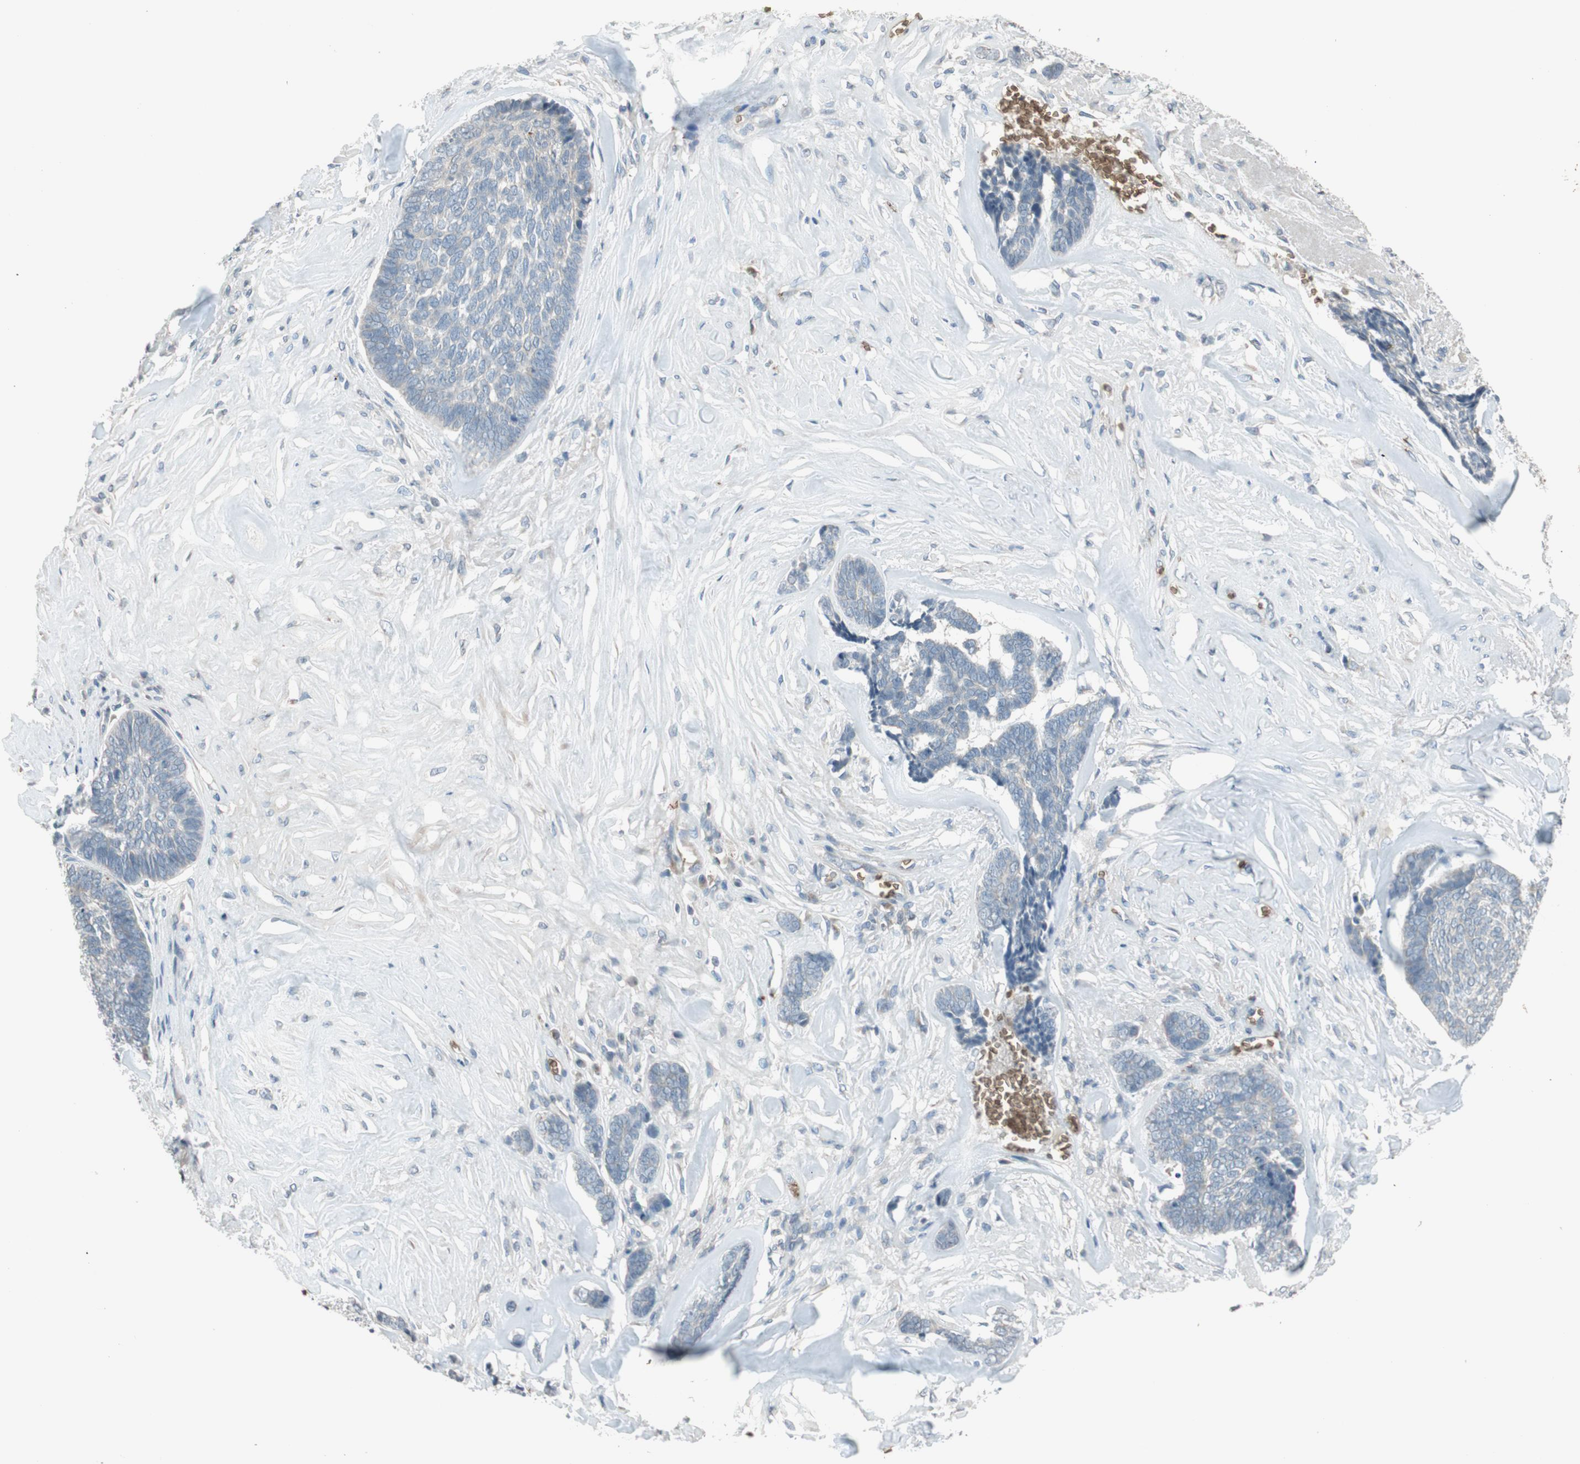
{"staining": {"intensity": "negative", "quantity": "none", "location": "none"}, "tissue": "skin cancer", "cell_type": "Tumor cells", "image_type": "cancer", "snomed": [{"axis": "morphology", "description": "Basal cell carcinoma"}, {"axis": "topography", "description": "Skin"}], "caption": "Immunohistochemistry micrograph of neoplastic tissue: skin cancer stained with DAB displays no significant protein expression in tumor cells. (DAB (3,3'-diaminobenzidine) IHC, high magnification).", "gene": "GYPC", "patient": {"sex": "male", "age": 84}}